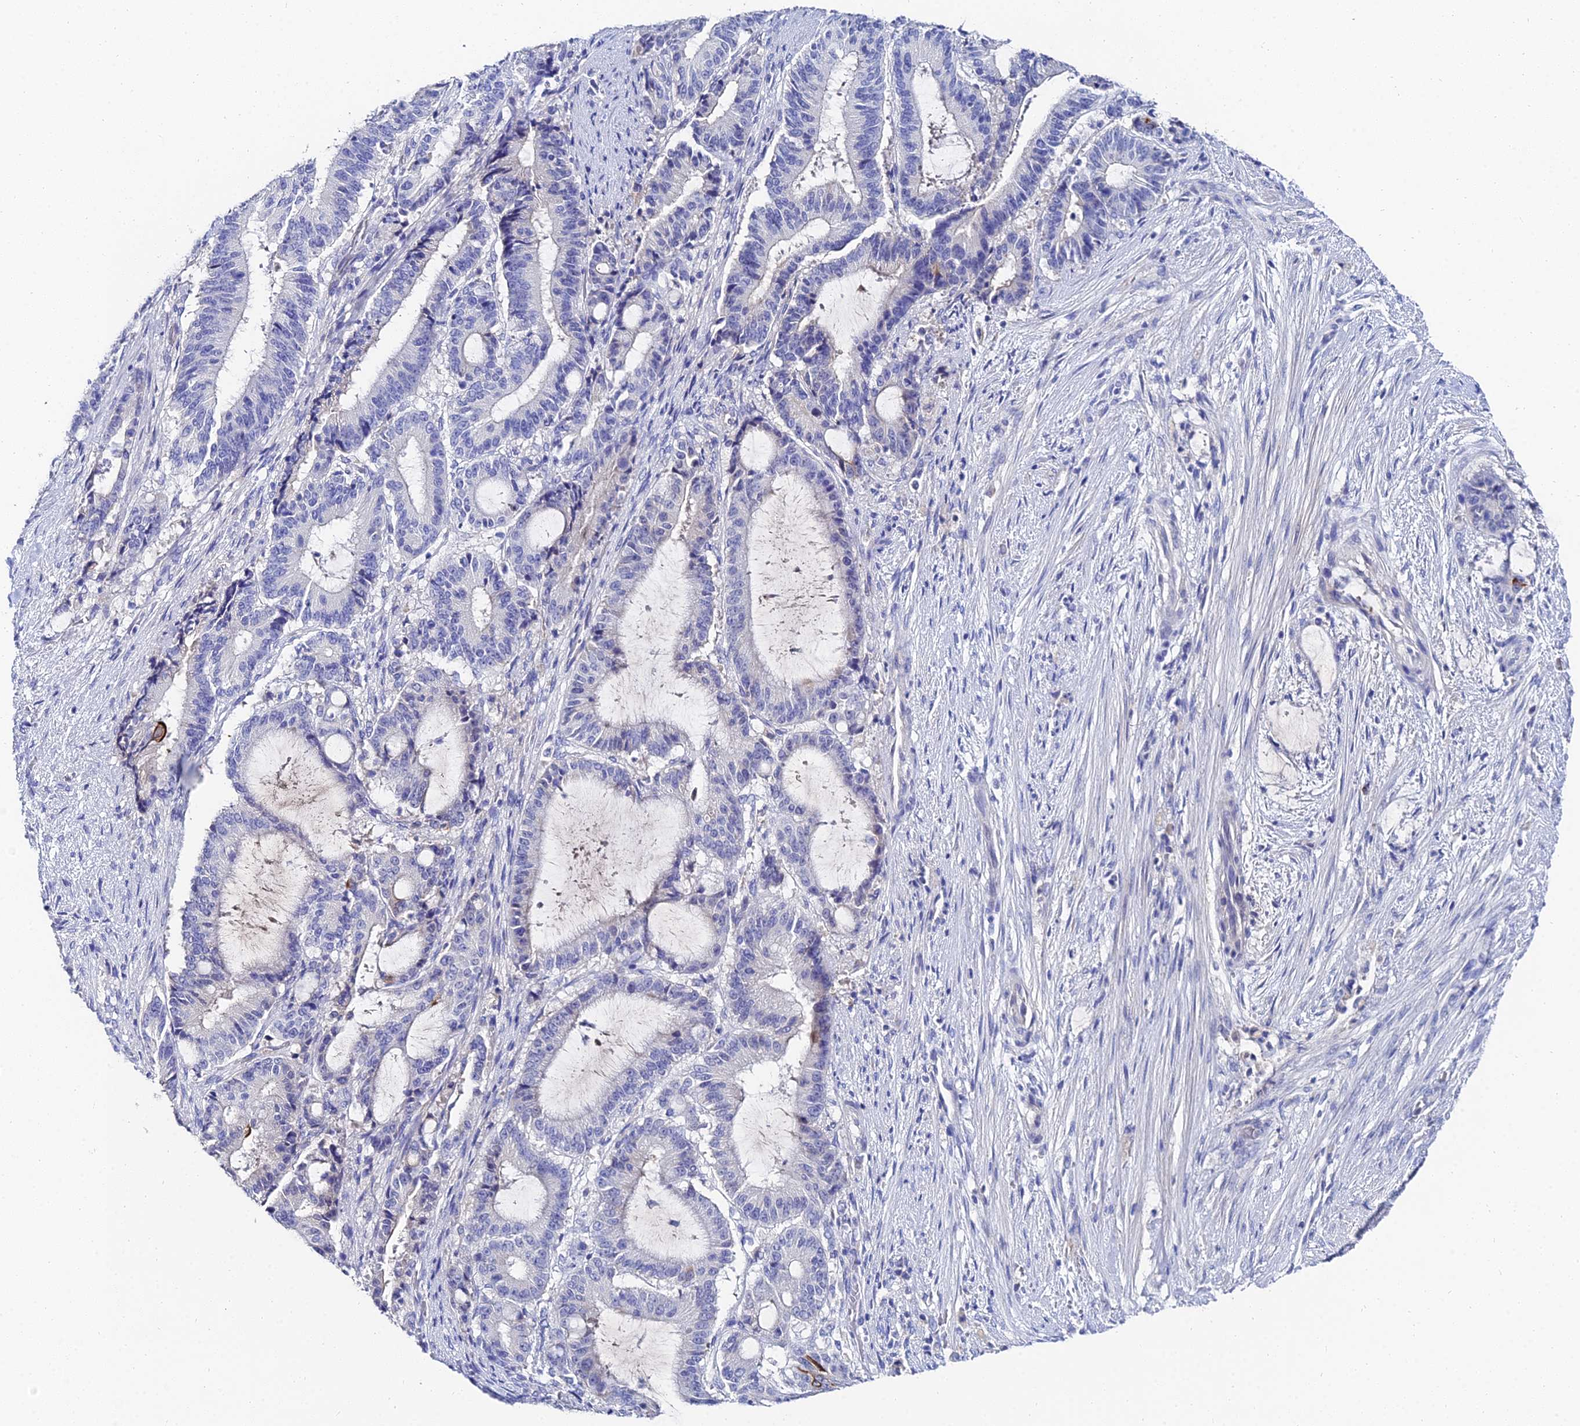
{"staining": {"intensity": "strong", "quantity": "<25%", "location": "cytoplasmic/membranous"}, "tissue": "liver cancer", "cell_type": "Tumor cells", "image_type": "cancer", "snomed": [{"axis": "morphology", "description": "Normal tissue, NOS"}, {"axis": "morphology", "description": "Cholangiocarcinoma"}, {"axis": "topography", "description": "Liver"}, {"axis": "topography", "description": "Peripheral nerve tissue"}], "caption": "Cholangiocarcinoma (liver) stained for a protein demonstrates strong cytoplasmic/membranous positivity in tumor cells. Nuclei are stained in blue.", "gene": "KRT17", "patient": {"sex": "female", "age": 73}}